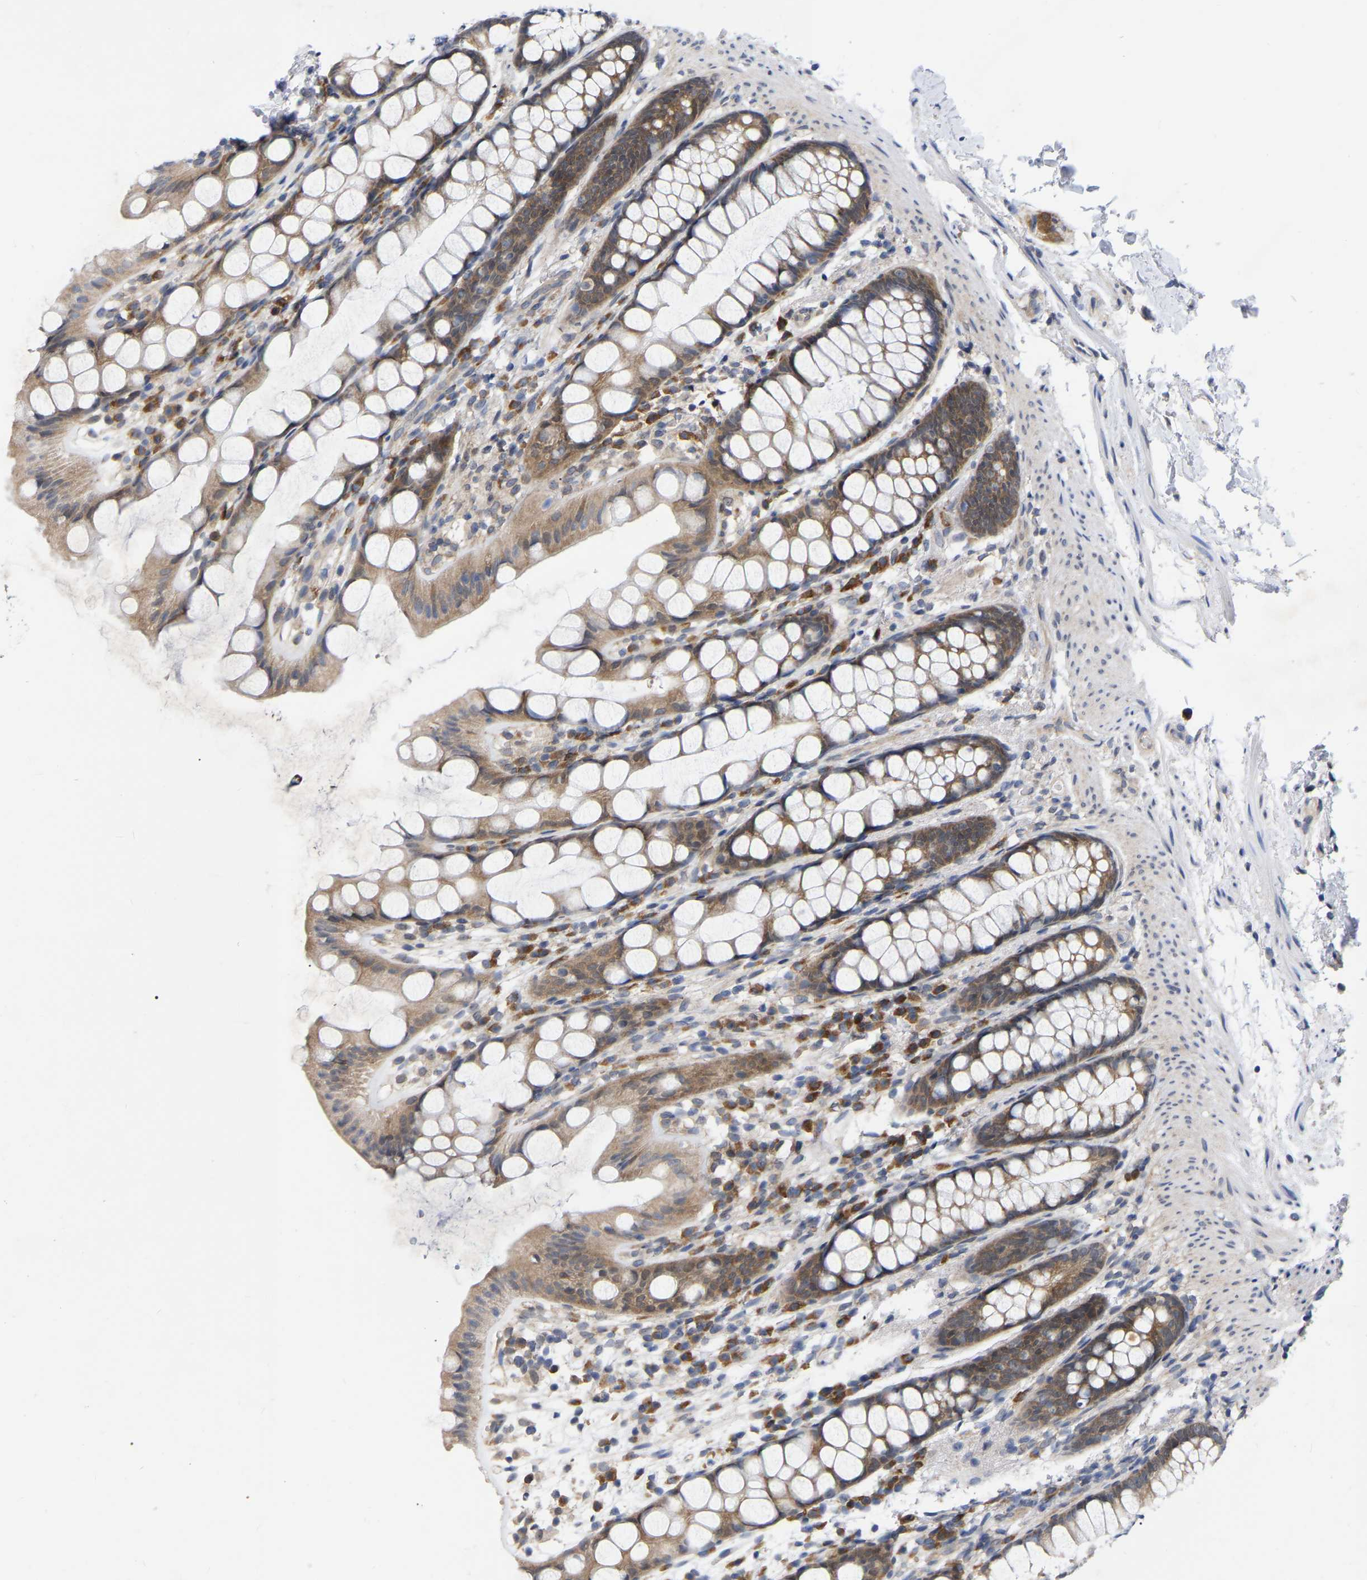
{"staining": {"intensity": "moderate", "quantity": ">75%", "location": "cytoplasmic/membranous"}, "tissue": "rectum", "cell_type": "Glandular cells", "image_type": "normal", "snomed": [{"axis": "morphology", "description": "Normal tissue, NOS"}, {"axis": "topography", "description": "Rectum"}], "caption": "A high-resolution micrograph shows IHC staining of benign rectum, which demonstrates moderate cytoplasmic/membranous positivity in approximately >75% of glandular cells. (DAB IHC with brightfield microscopy, high magnification).", "gene": "UBE4B", "patient": {"sex": "female", "age": 65}}